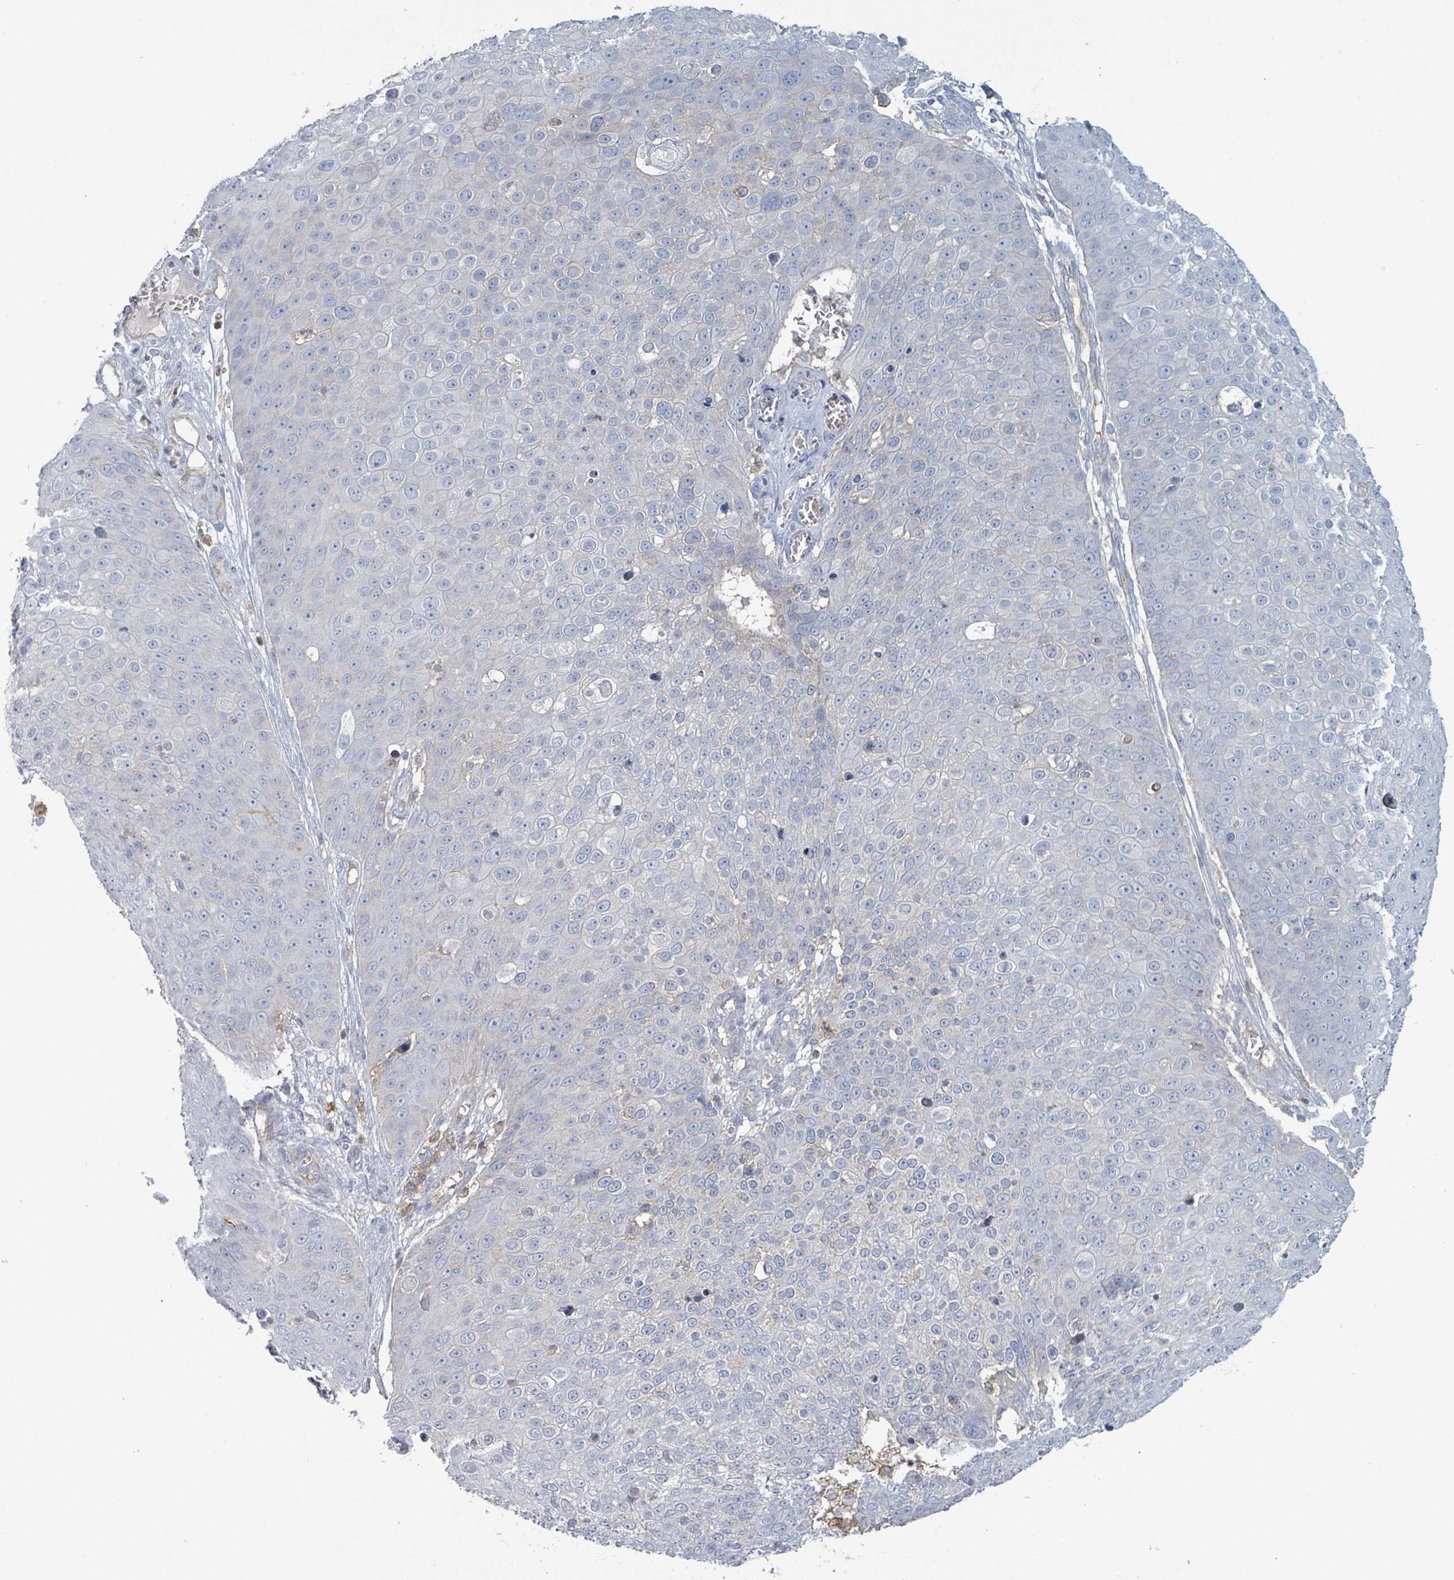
{"staining": {"intensity": "negative", "quantity": "none", "location": "none"}, "tissue": "skin cancer", "cell_type": "Tumor cells", "image_type": "cancer", "snomed": [{"axis": "morphology", "description": "Squamous cell carcinoma, NOS"}, {"axis": "topography", "description": "Skin"}], "caption": "IHC micrograph of skin squamous cell carcinoma stained for a protein (brown), which shows no staining in tumor cells.", "gene": "TNFRSF14", "patient": {"sex": "male", "age": 71}}